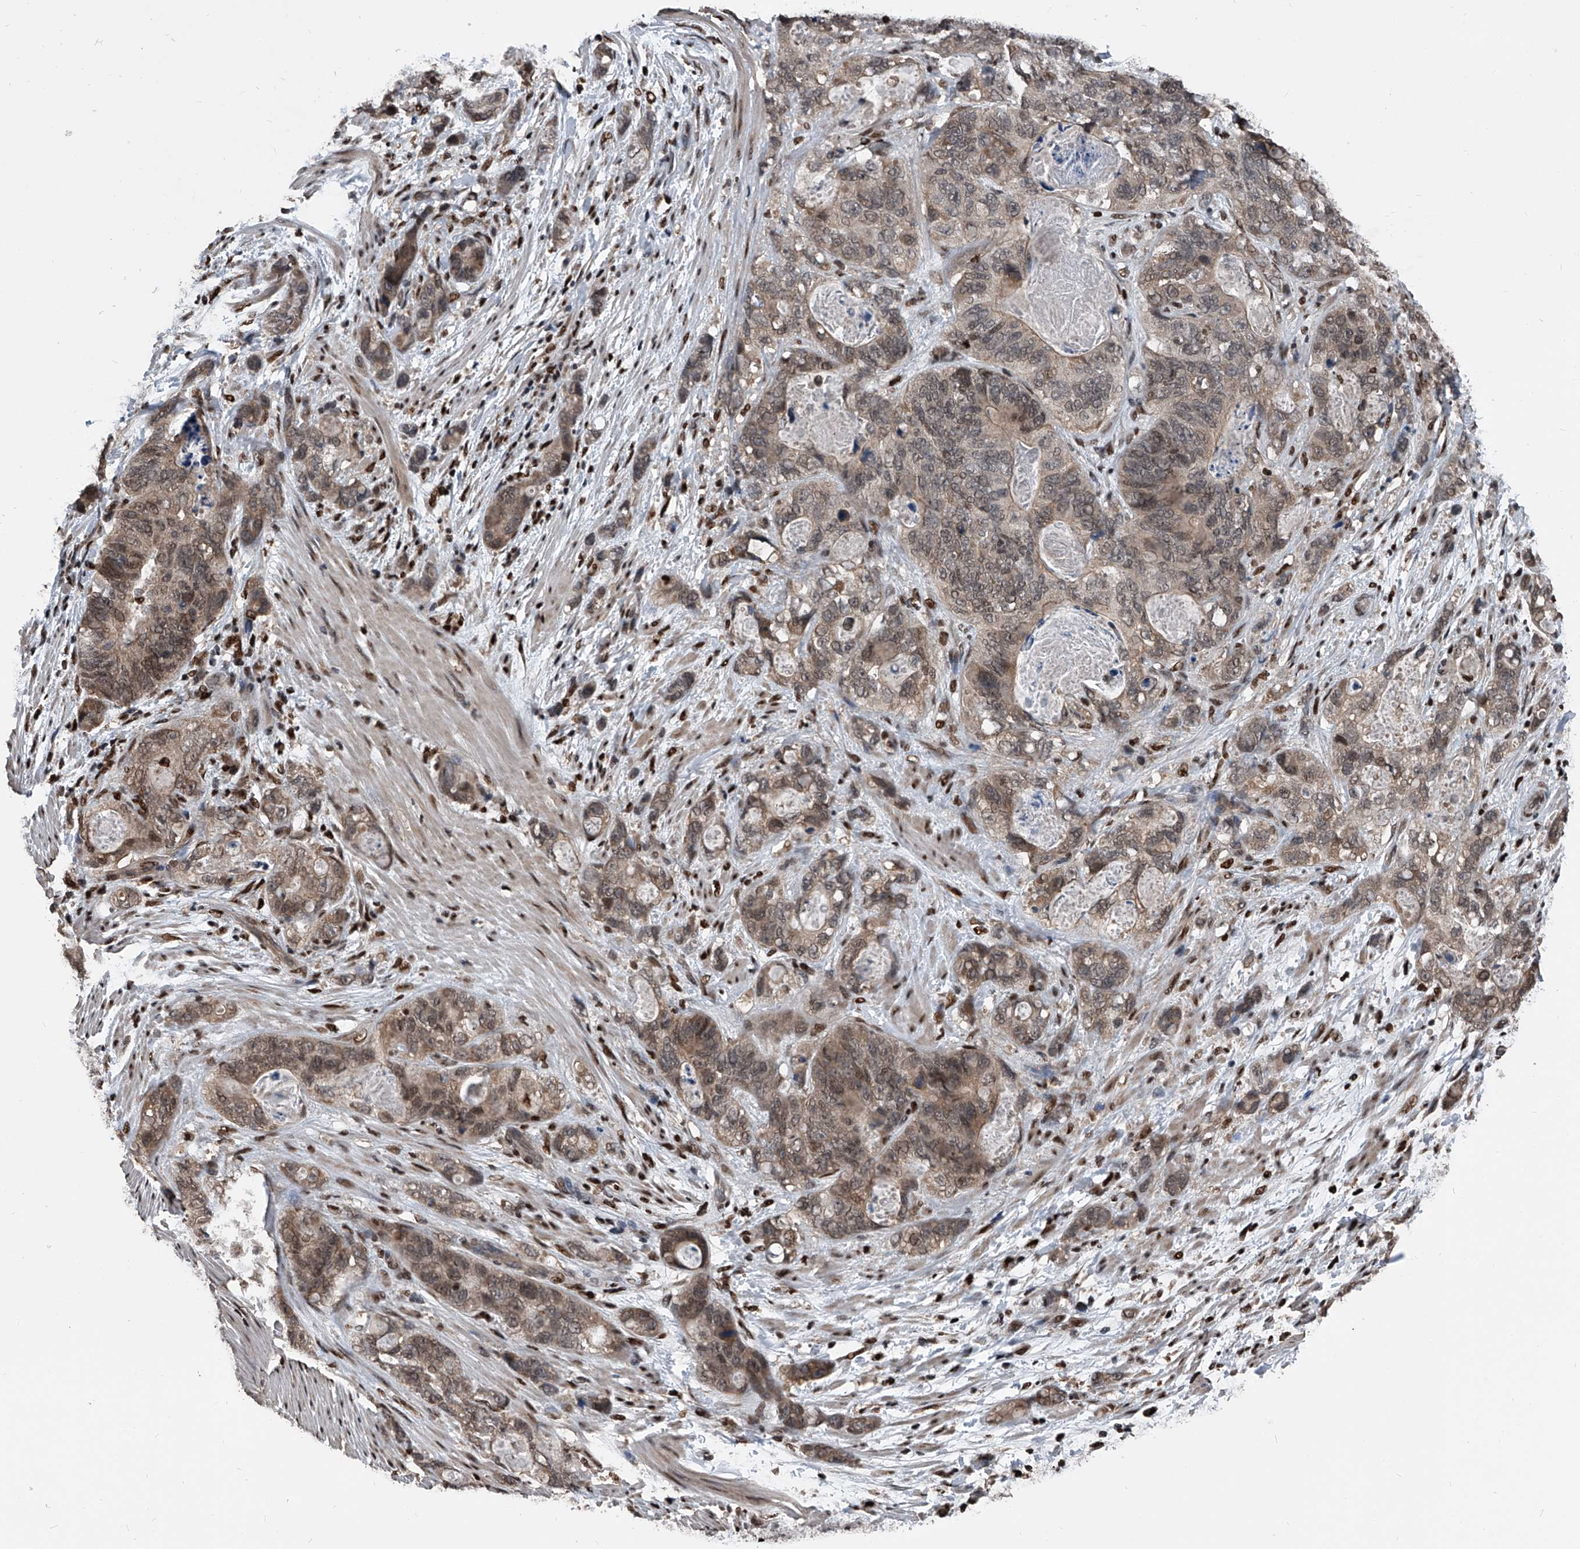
{"staining": {"intensity": "weak", "quantity": ">75%", "location": "cytoplasmic/membranous,nuclear"}, "tissue": "stomach cancer", "cell_type": "Tumor cells", "image_type": "cancer", "snomed": [{"axis": "morphology", "description": "Normal tissue, NOS"}, {"axis": "morphology", "description": "Adenocarcinoma, NOS"}, {"axis": "topography", "description": "Stomach"}], "caption": "IHC of human stomach cancer (adenocarcinoma) demonstrates low levels of weak cytoplasmic/membranous and nuclear staining in approximately >75% of tumor cells.", "gene": "FKBP5", "patient": {"sex": "female", "age": 89}}